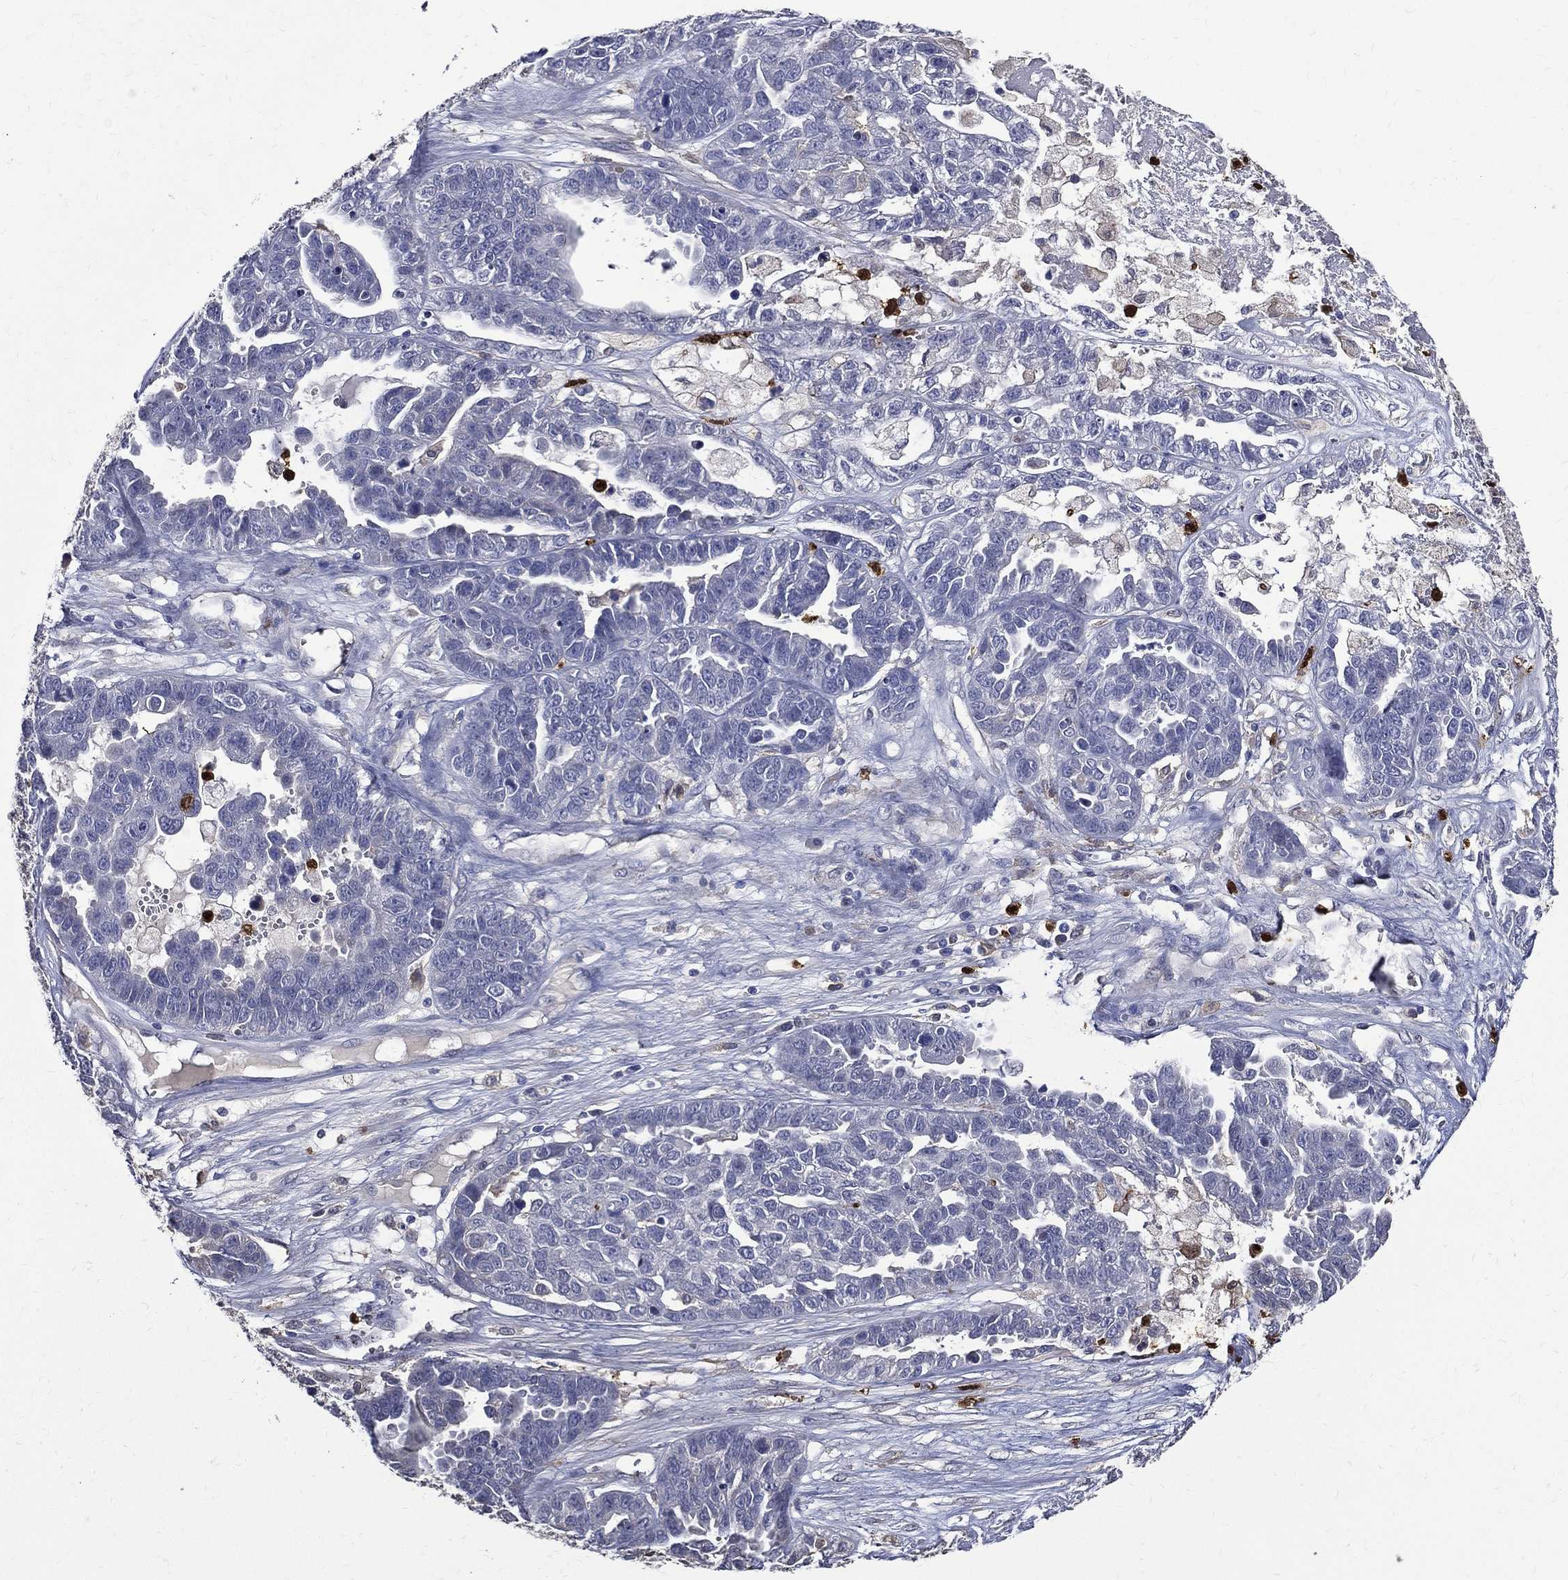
{"staining": {"intensity": "negative", "quantity": "none", "location": "none"}, "tissue": "ovarian cancer", "cell_type": "Tumor cells", "image_type": "cancer", "snomed": [{"axis": "morphology", "description": "Cystadenocarcinoma, serous, NOS"}, {"axis": "topography", "description": "Ovary"}], "caption": "Micrograph shows no protein expression in tumor cells of ovarian cancer tissue.", "gene": "GPR171", "patient": {"sex": "female", "age": 87}}